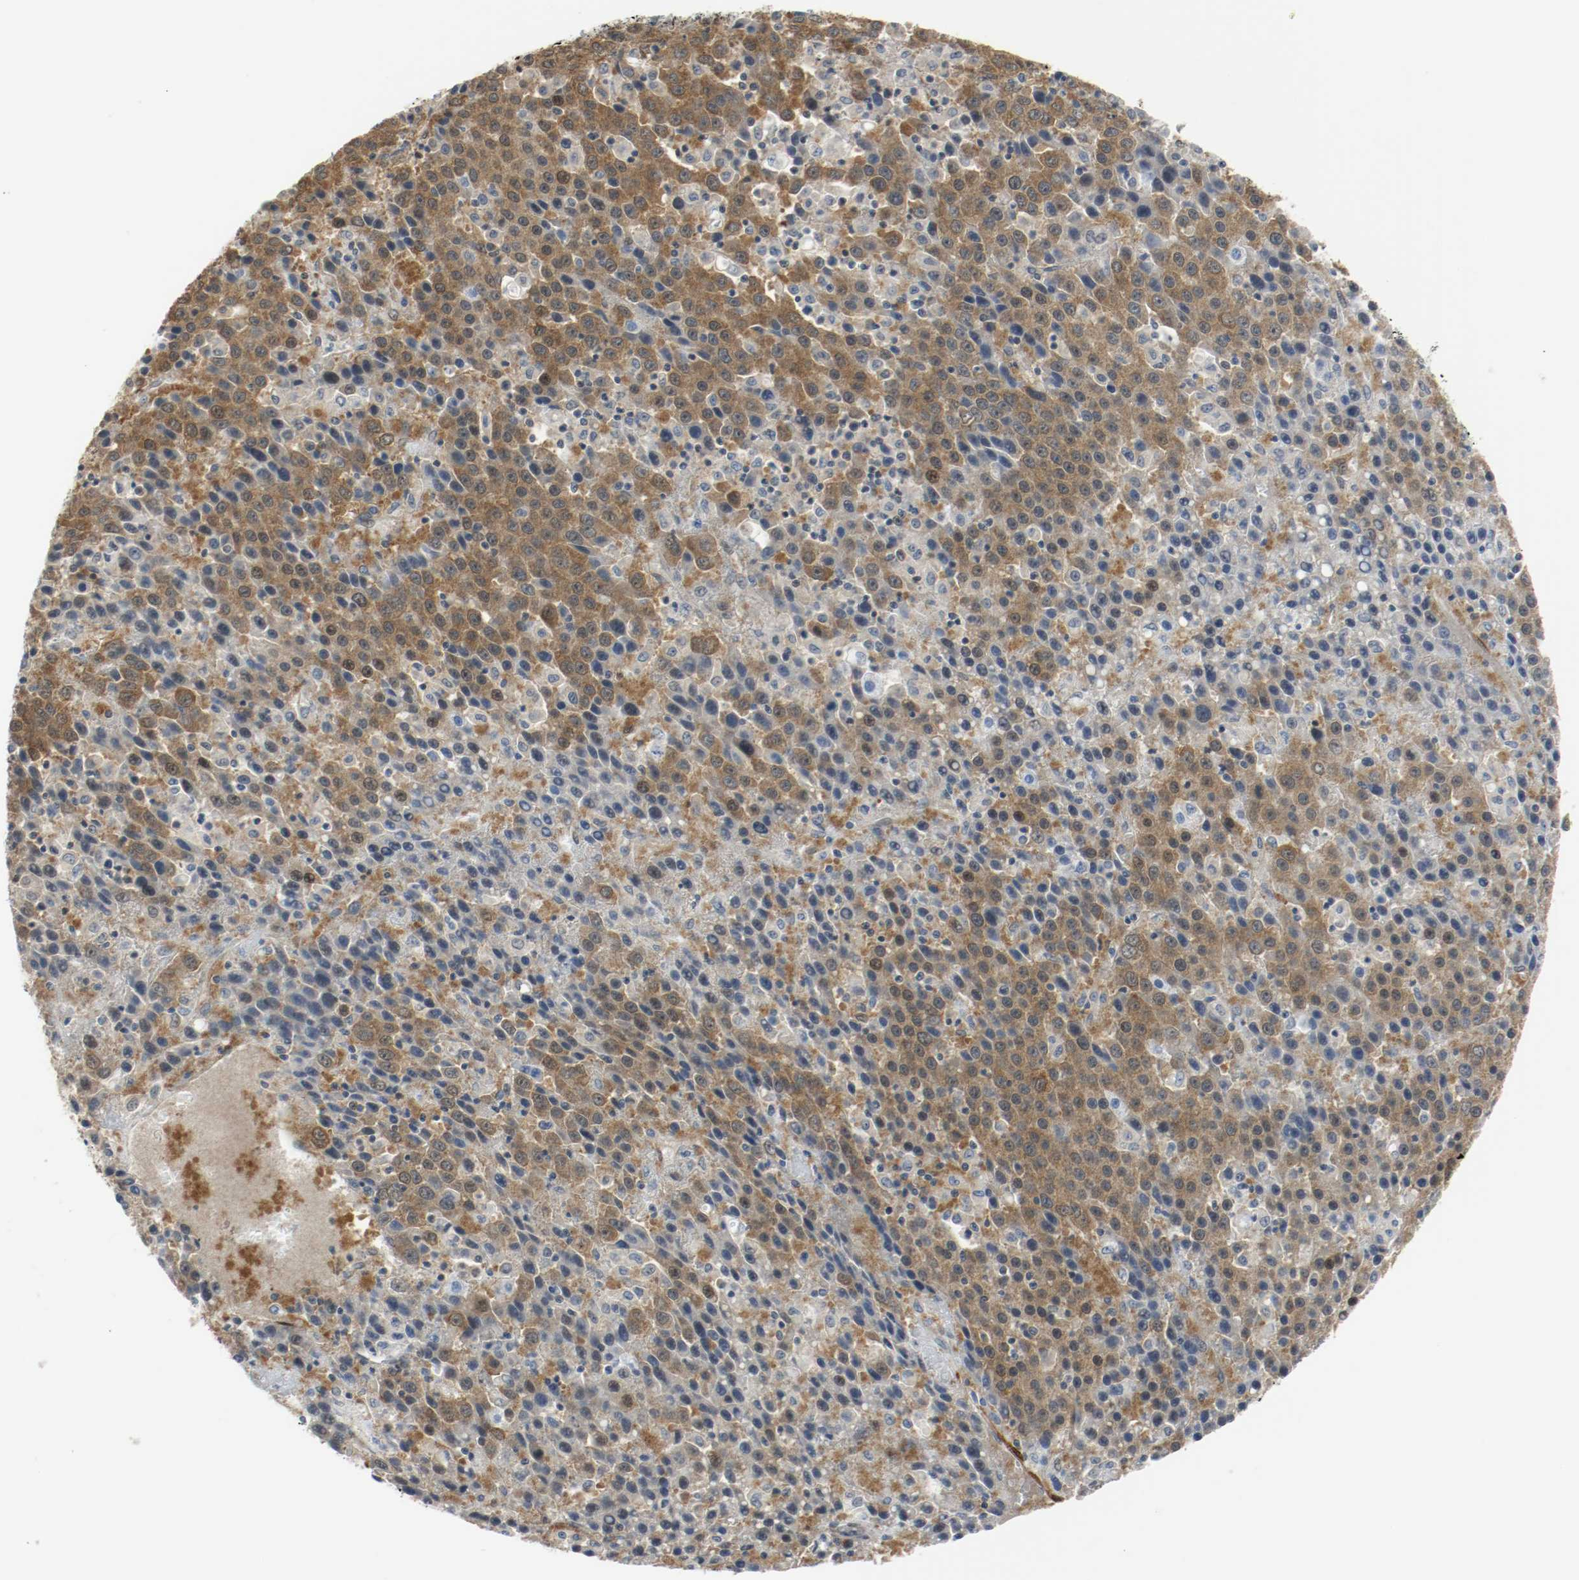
{"staining": {"intensity": "moderate", "quantity": "25%-75%", "location": "cytoplasmic/membranous,nuclear"}, "tissue": "liver cancer", "cell_type": "Tumor cells", "image_type": "cancer", "snomed": [{"axis": "morphology", "description": "Carcinoma, Hepatocellular, NOS"}, {"axis": "topography", "description": "Liver"}], "caption": "Protein staining of liver hepatocellular carcinoma tissue demonstrates moderate cytoplasmic/membranous and nuclear expression in approximately 25%-75% of tumor cells.", "gene": "PPME1", "patient": {"sex": "female", "age": 53}}